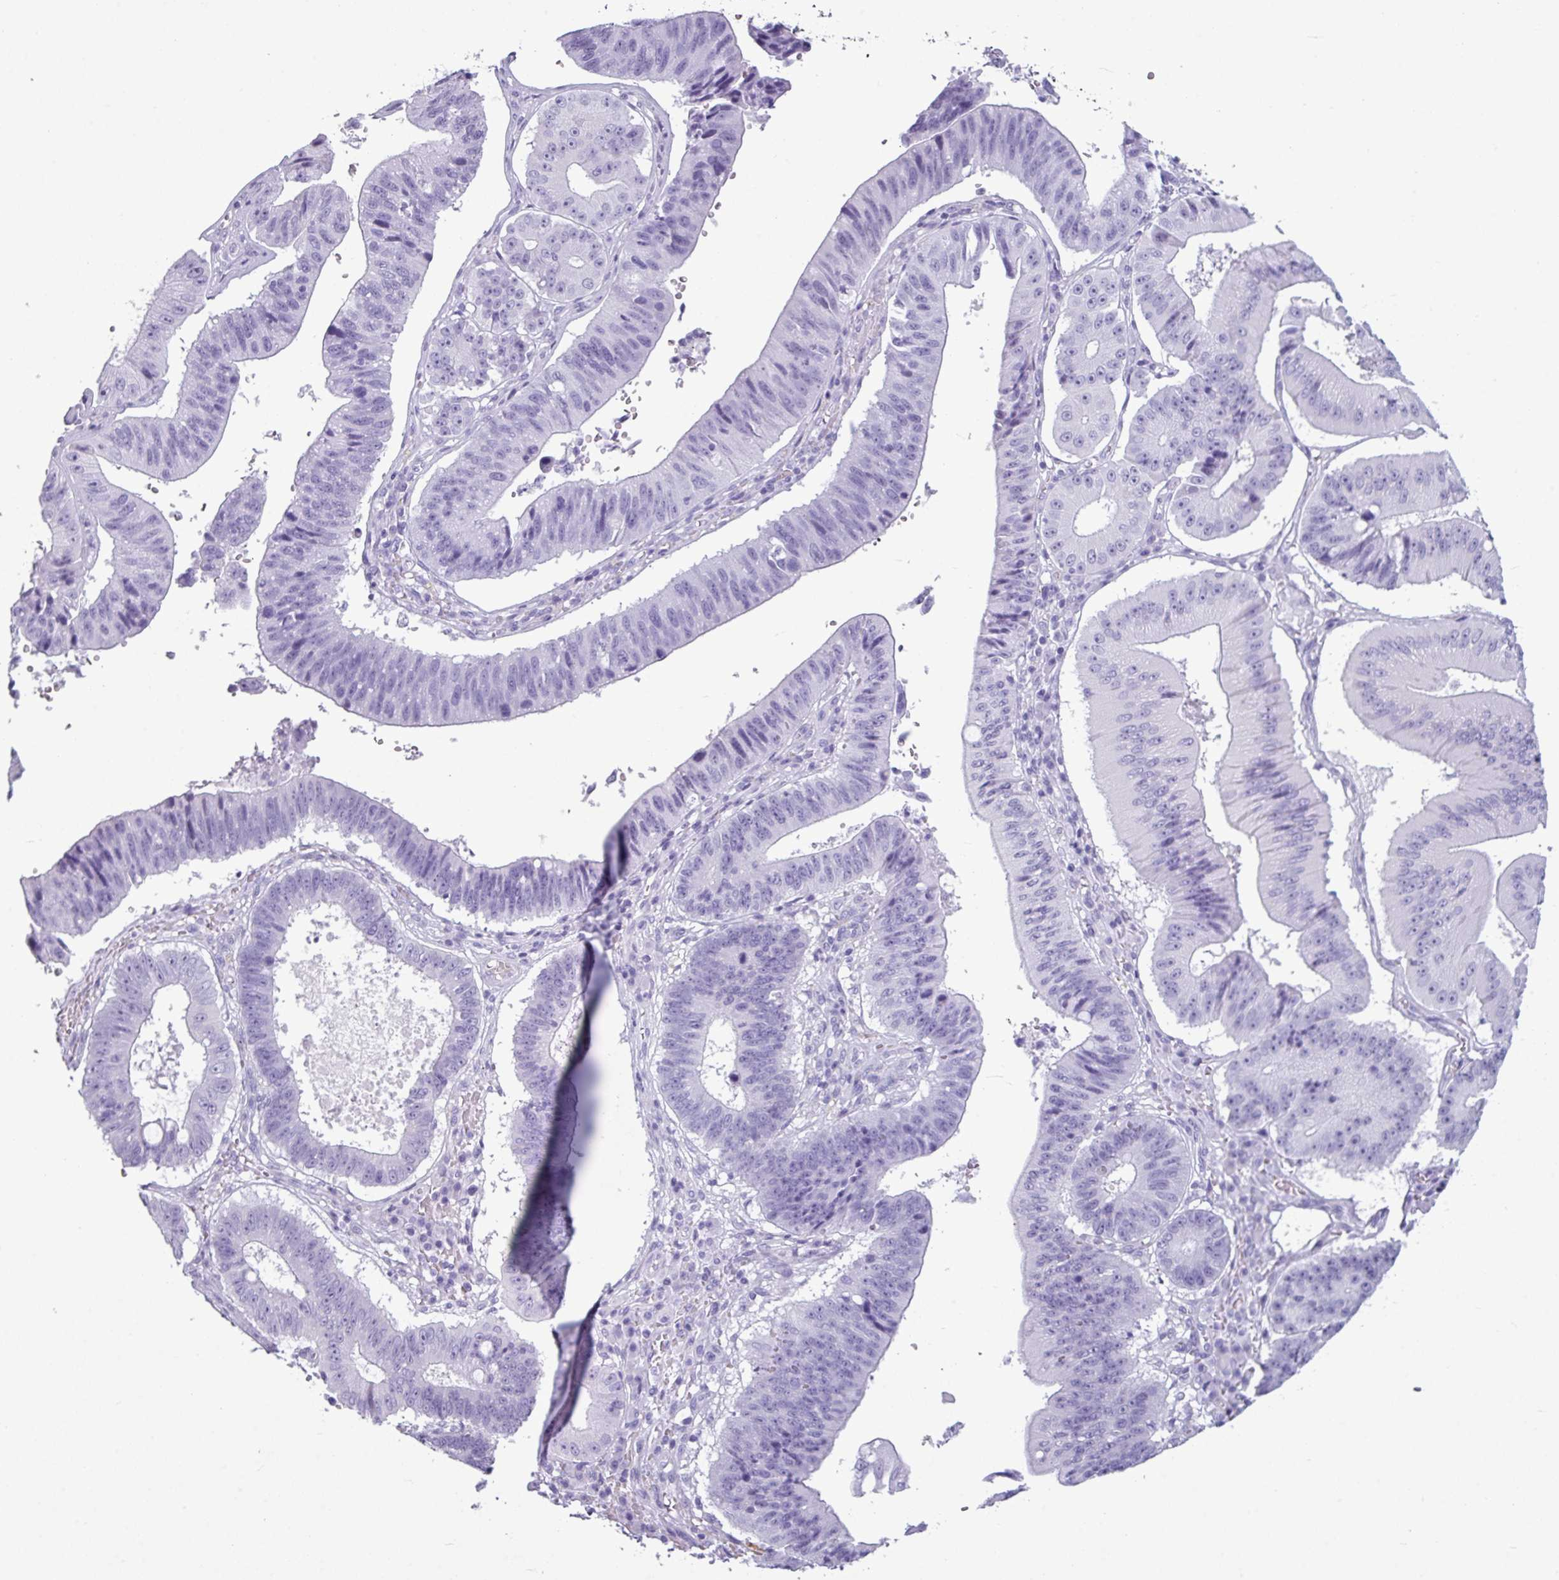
{"staining": {"intensity": "negative", "quantity": "none", "location": "none"}, "tissue": "stomach cancer", "cell_type": "Tumor cells", "image_type": "cancer", "snomed": [{"axis": "morphology", "description": "Adenocarcinoma, NOS"}, {"axis": "topography", "description": "Stomach"}], "caption": "Tumor cells show no significant staining in stomach cancer (adenocarcinoma). Brightfield microscopy of immunohistochemistry (IHC) stained with DAB (brown) and hematoxylin (blue), captured at high magnification.", "gene": "AMY1B", "patient": {"sex": "male", "age": 59}}